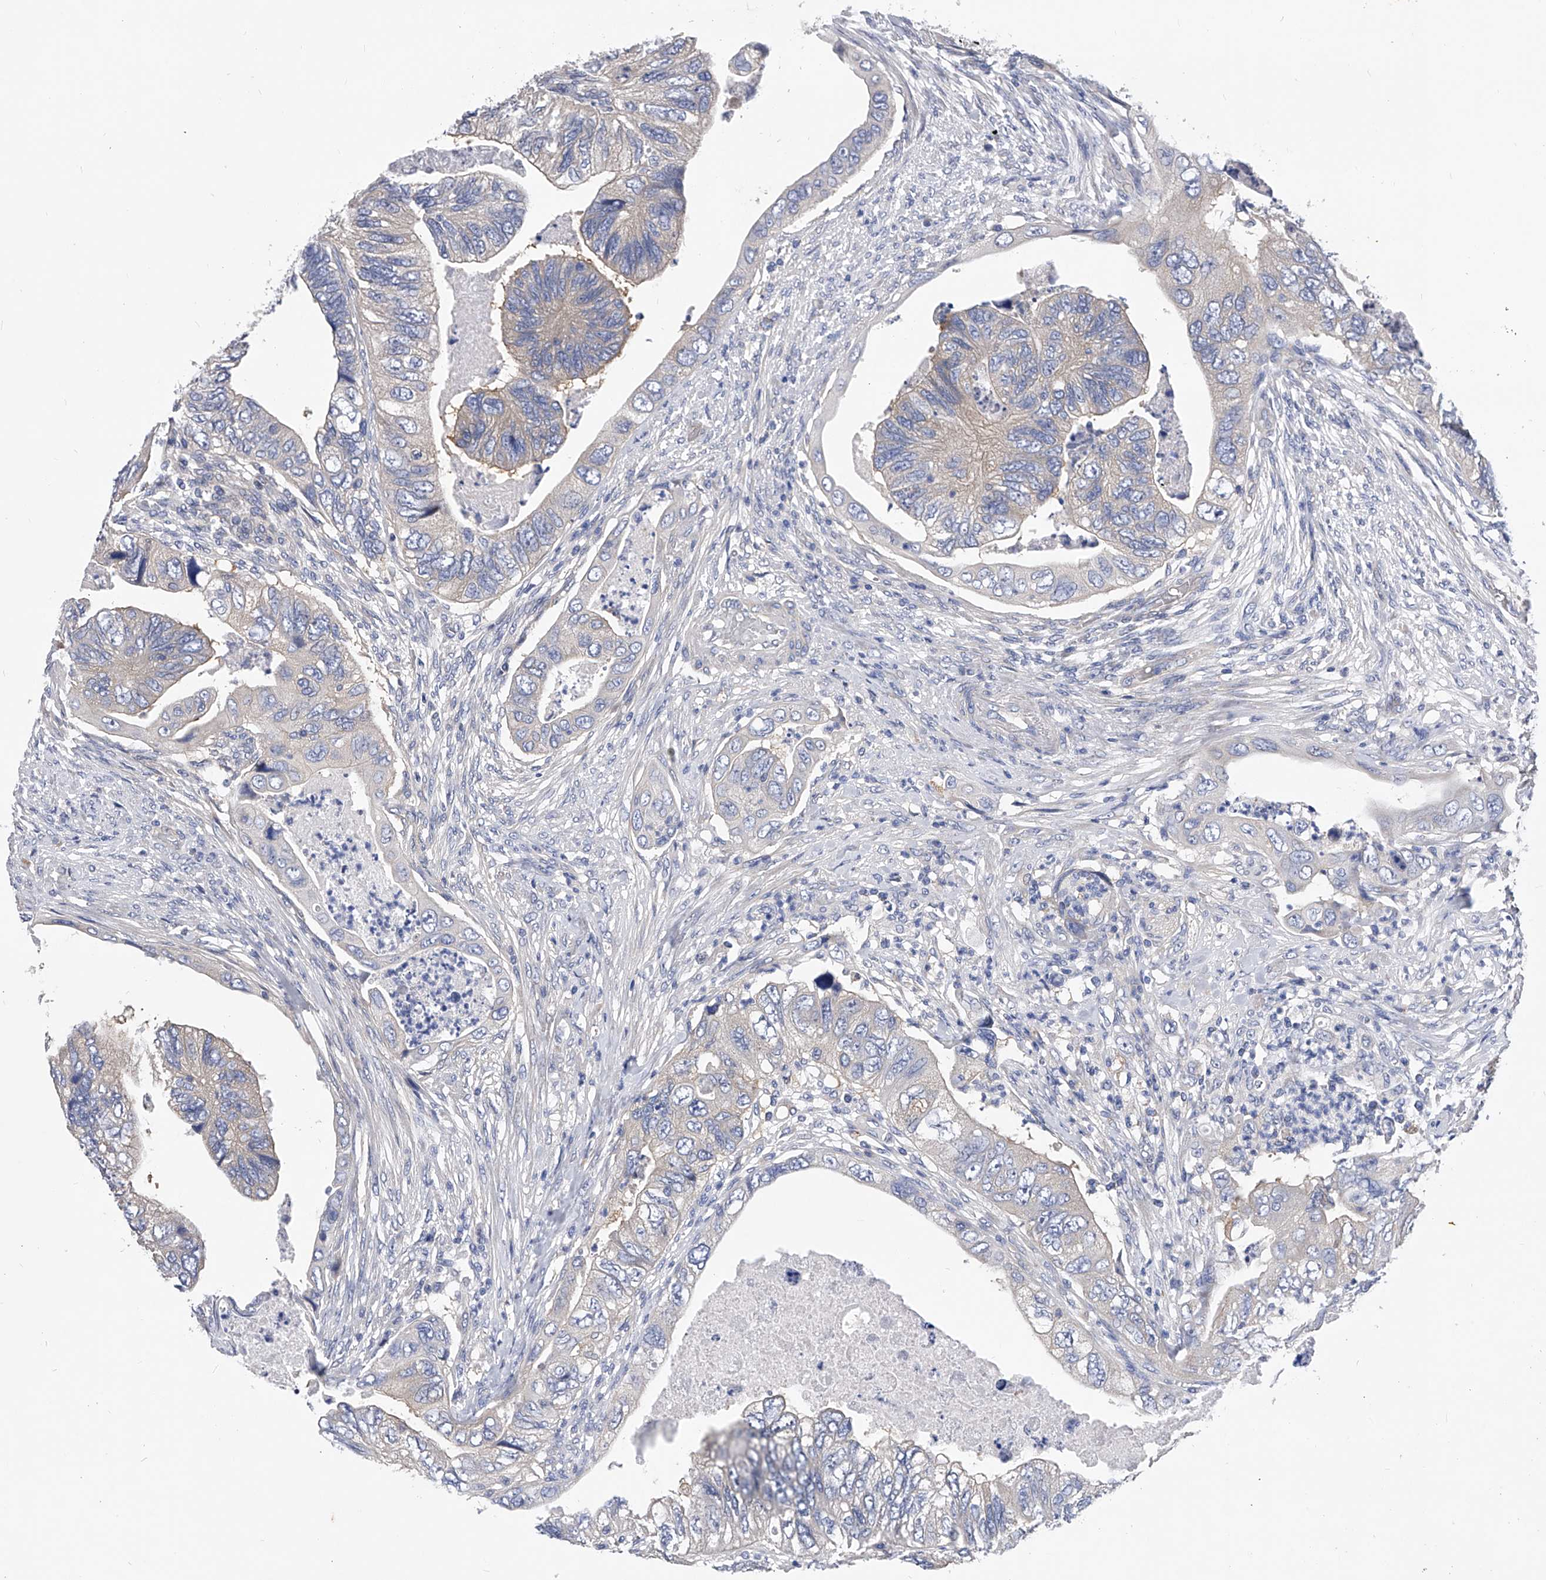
{"staining": {"intensity": "negative", "quantity": "none", "location": "none"}, "tissue": "colorectal cancer", "cell_type": "Tumor cells", "image_type": "cancer", "snomed": [{"axis": "morphology", "description": "Adenocarcinoma, NOS"}, {"axis": "topography", "description": "Rectum"}], "caption": "Immunohistochemical staining of colorectal adenocarcinoma reveals no significant expression in tumor cells.", "gene": "PPP5C", "patient": {"sex": "male", "age": 63}}